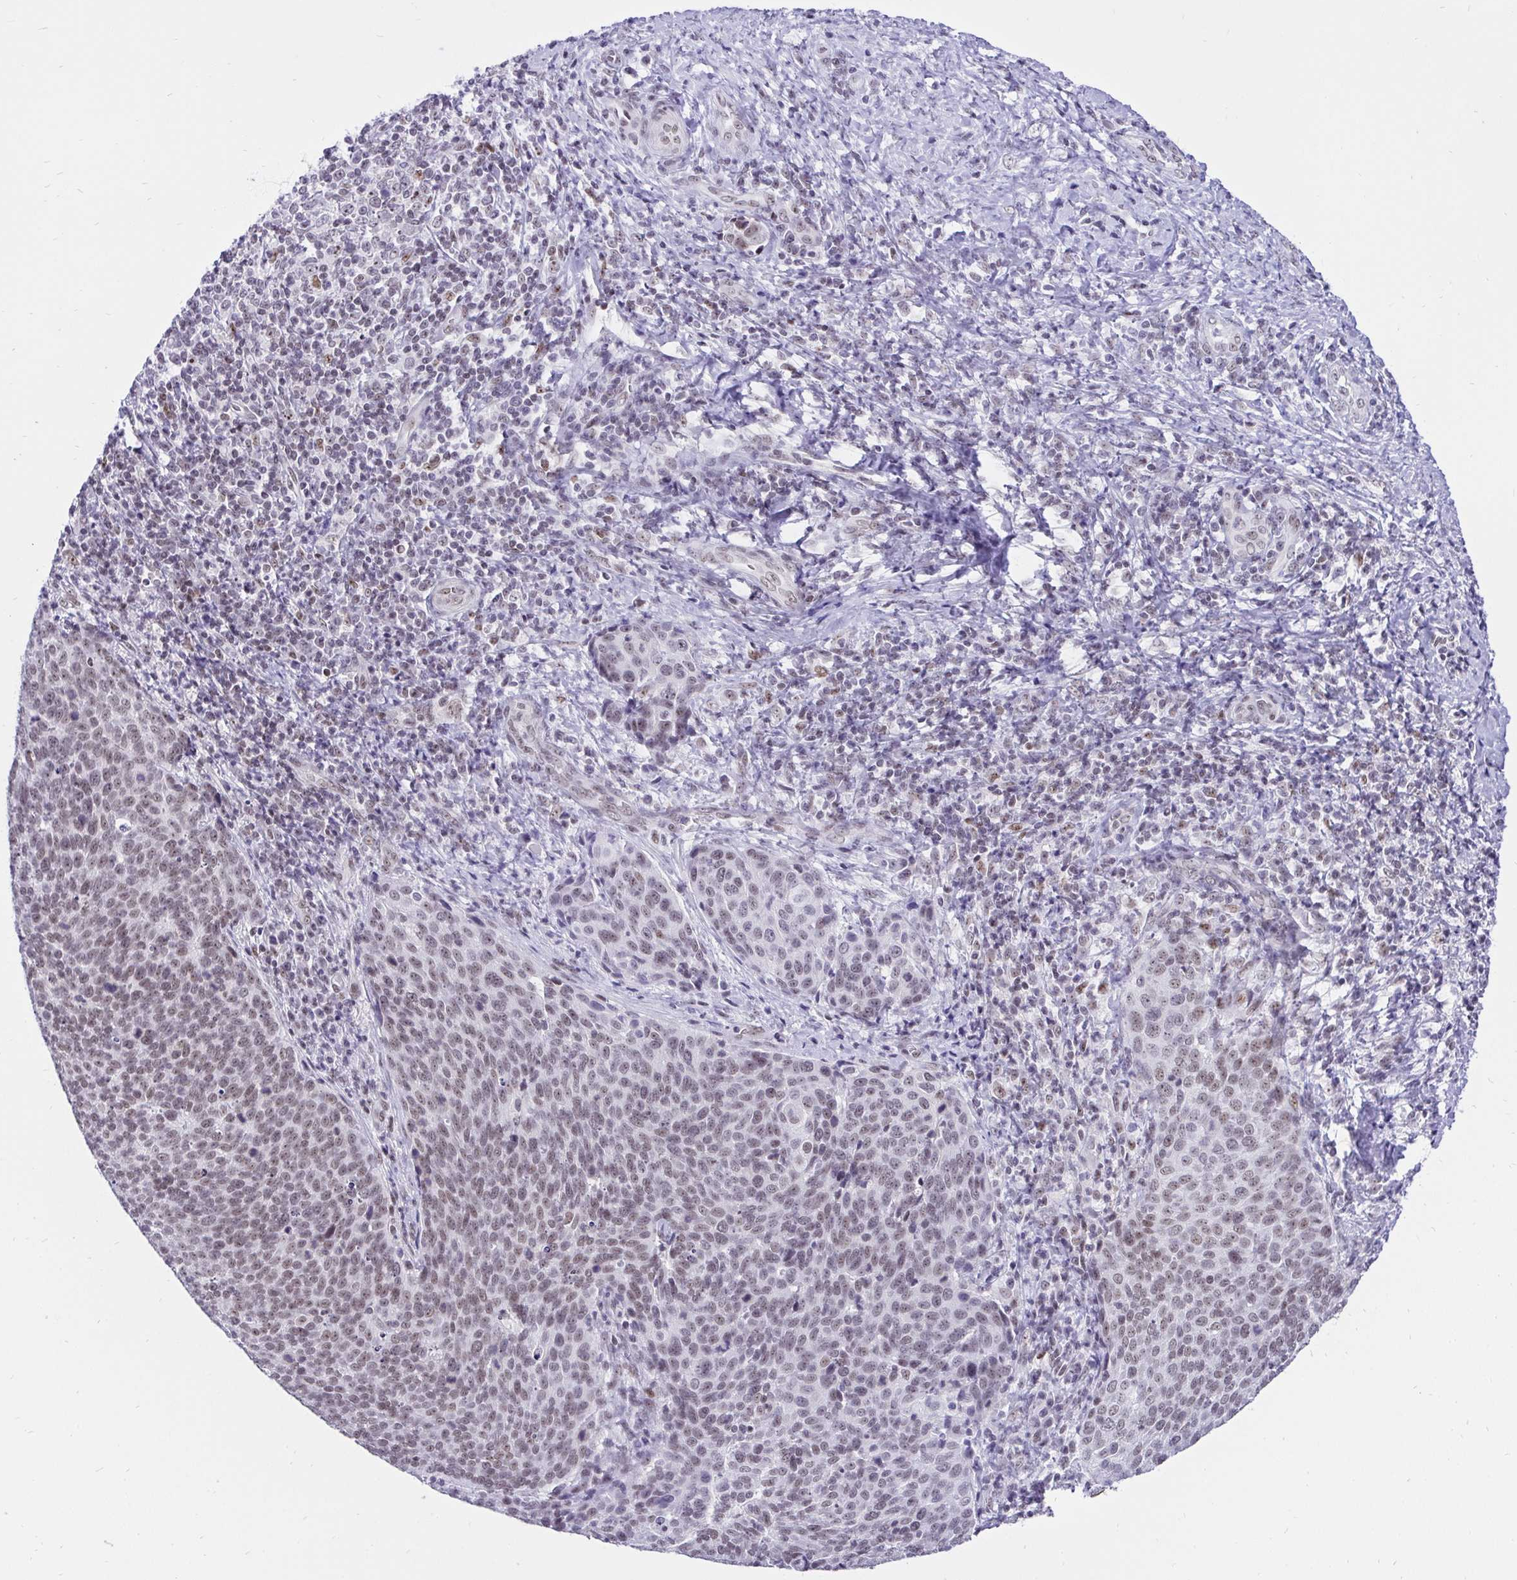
{"staining": {"intensity": "moderate", "quantity": ">75%", "location": "nuclear"}, "tissue": "cervical cancer", "cell_type": "Tumor cells", "image_type": "cancer", "snomed": [{"axis": "morphology", "description": "Squamous cell carcinoma, NOS"}, {"axis": "topography", "description": "Cervix"}], "caption": "A brown stain shows moderate nuclear positivity of a protein in cervical cancer tumor cells. The staining was performed using DAB, with brown indicating positive protein expression. Nuclei are stained blue with hematoxylin.", "gene": "ZNF860", "patient": {"sex": "female", "age": 34}}